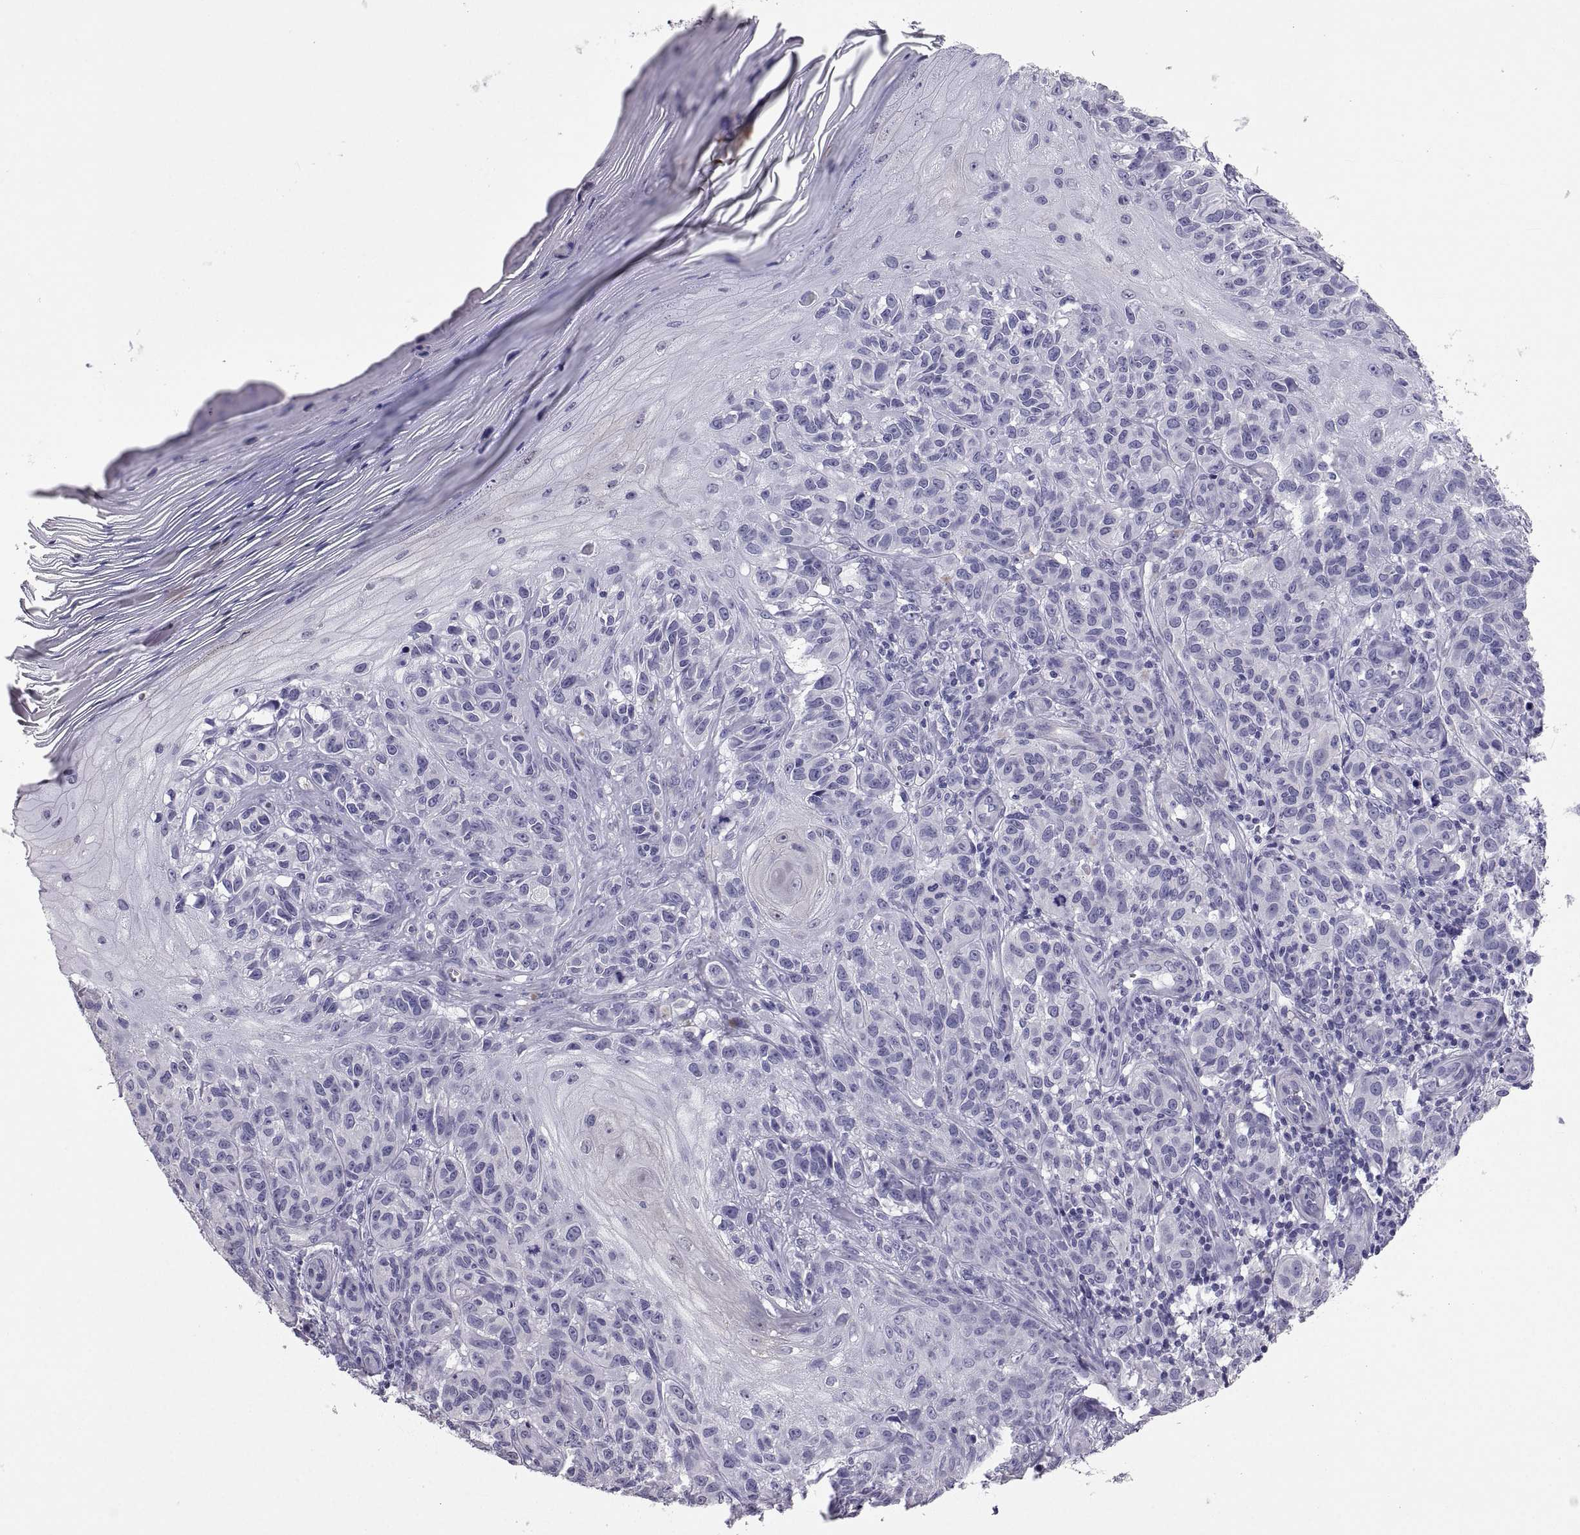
{"staining": {"intensity": "negative", "quantity": "none", "location": "none"}, "tissue": "melanoma", "cell_type": "Tumor cells", "image_type": "cancer", "snomed": [{"axis": "morphology", "description": "Malignant melanoma, NOS"}, {"axis": "topography", "description": "Skin"}], "caption": "Image shows no protein positivity in tumor cells of malignant melanoma tissue.", "gene": "IGSF1", "patient": {"sex": "female", "age": 53}}